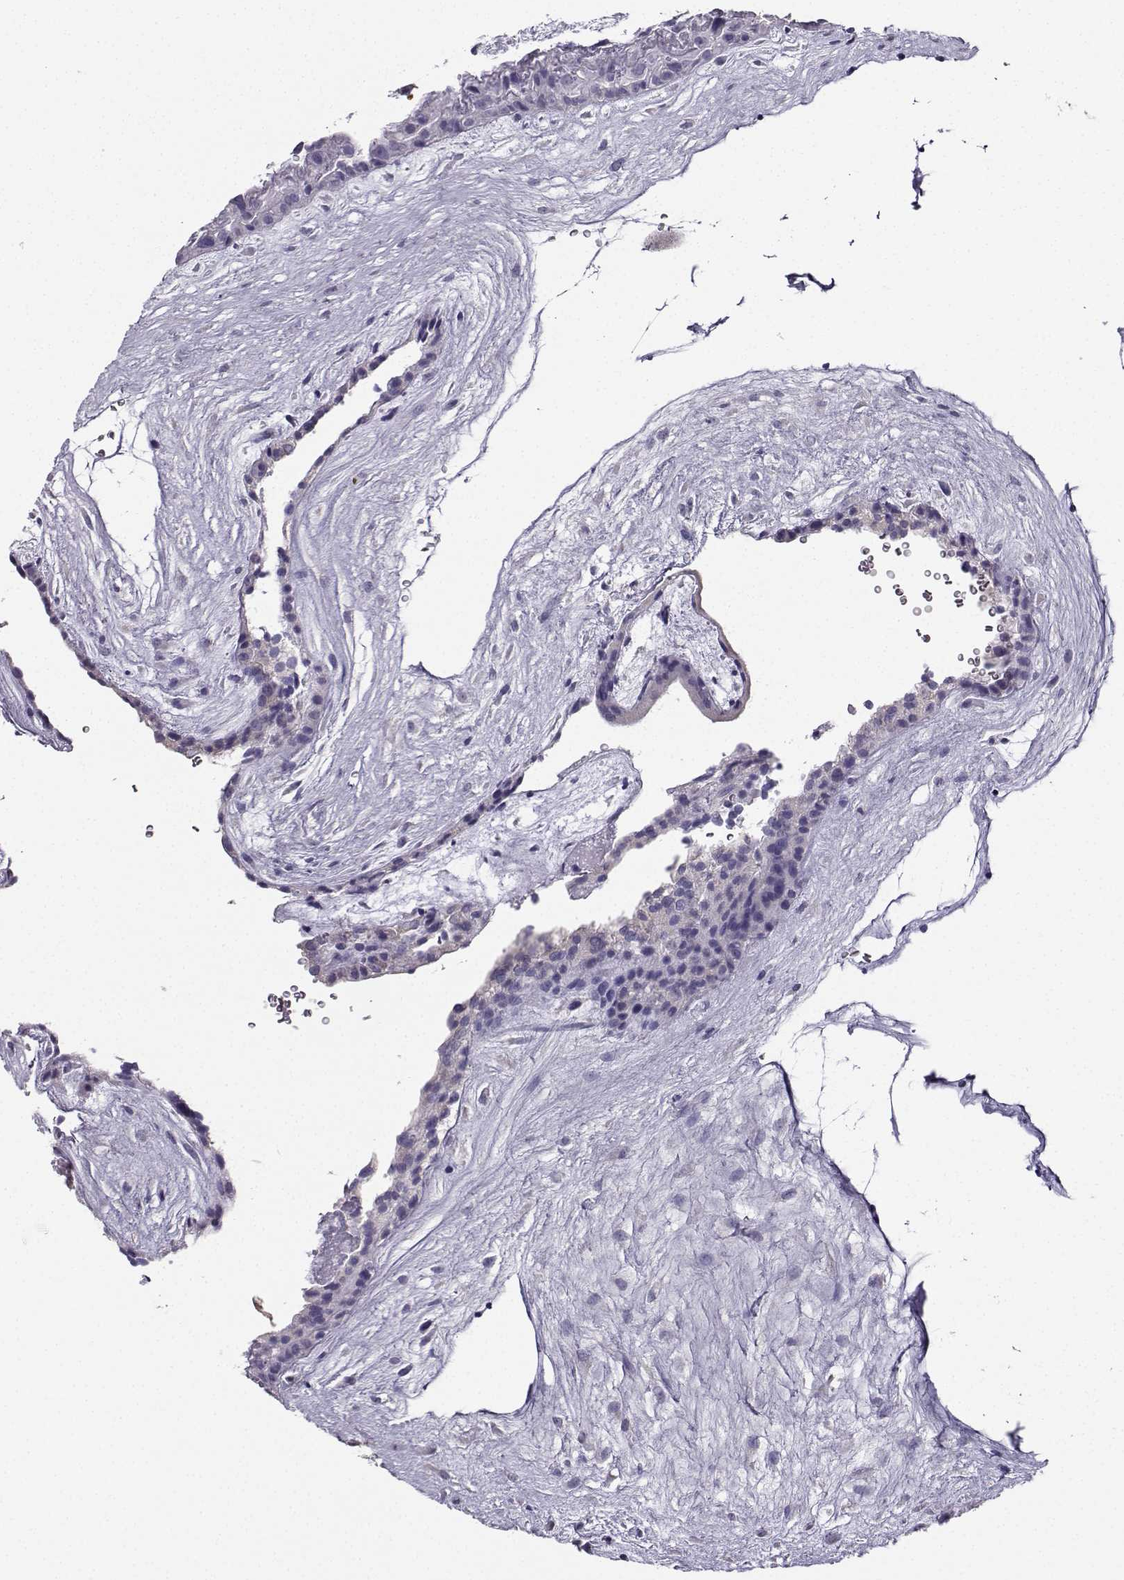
{"staining": {"intensity": "negative", "quantity": "none", "location": "none"}, "tissue": "placenta", "cell_type": "Decidual cells", "image_type": "normal", "snomed": [{"axis": "morphology", "description": "Normal tissue, NOS"}, {"axis": "topography", "description": "Placenta"}], "caption": "IHC micrograph of normal placenta: human placenta stained with DAB (3,3'-diaminobenzidine) reveals no significant protein expression in decidual cells. The staining was performed using DAB to visualize the protein expression in brown, while the nuclei were stained in blue with hematoxylin (Magnification: 20x).", "gene": "AVP", "patient": {"sex": "female", "age": 19}}